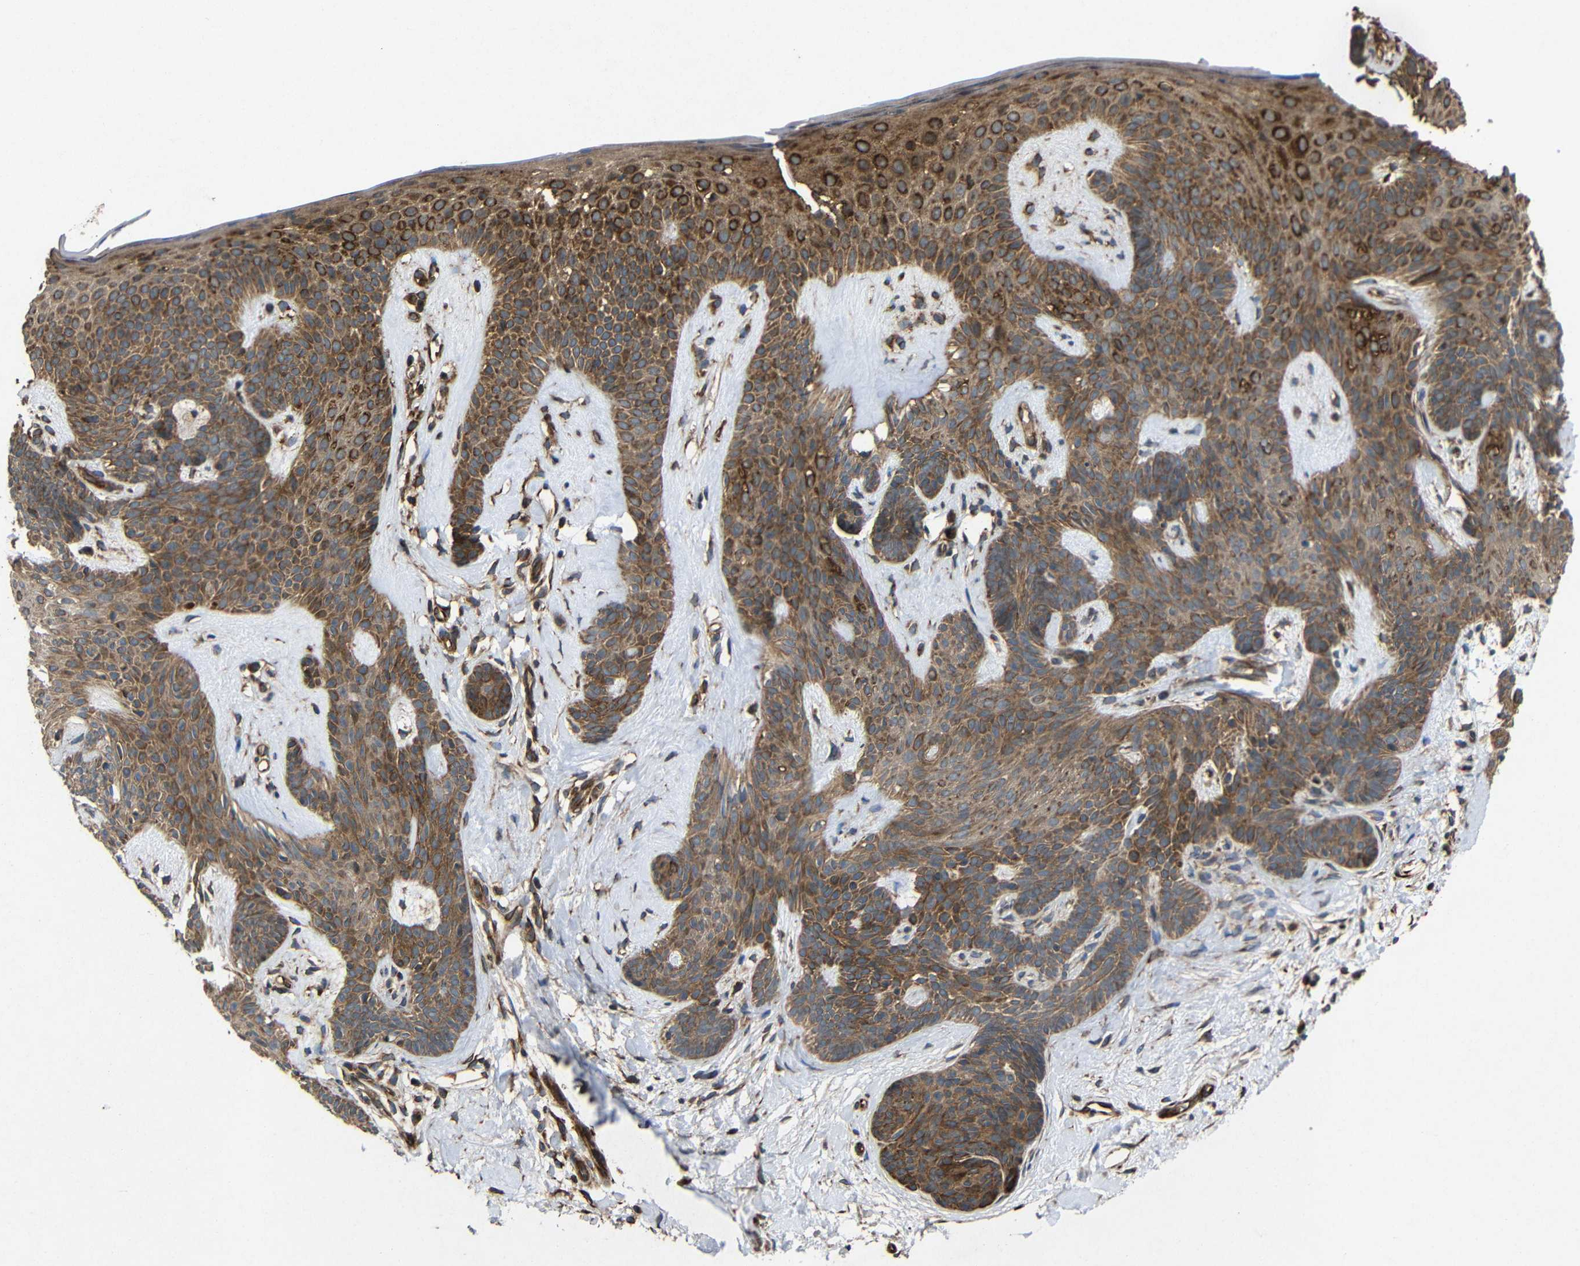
{"staining": {"intensity": "moderate", "quantity": ">75%", "location": "cytoplasmic/membranous"}, "tissue": "skin cancer", "cell_type": "Tumor cells", "image_type": "cancer", "snomed": [{"axis": "morphology", "description": "Developmental malformation"}, {"axis": "morphology", "description": "Basal cell carcinoma"}, {"axis": "topography", "description": "Skin"}], "caption": "The immunohistochemical stain labels moderate cytoplasmic/membranous expression in tumor cells of skin cancer (basal cell carcinoma) tissue.", "gene": "EIF2S1", "patient": {"sex": "female", "age": 62}}